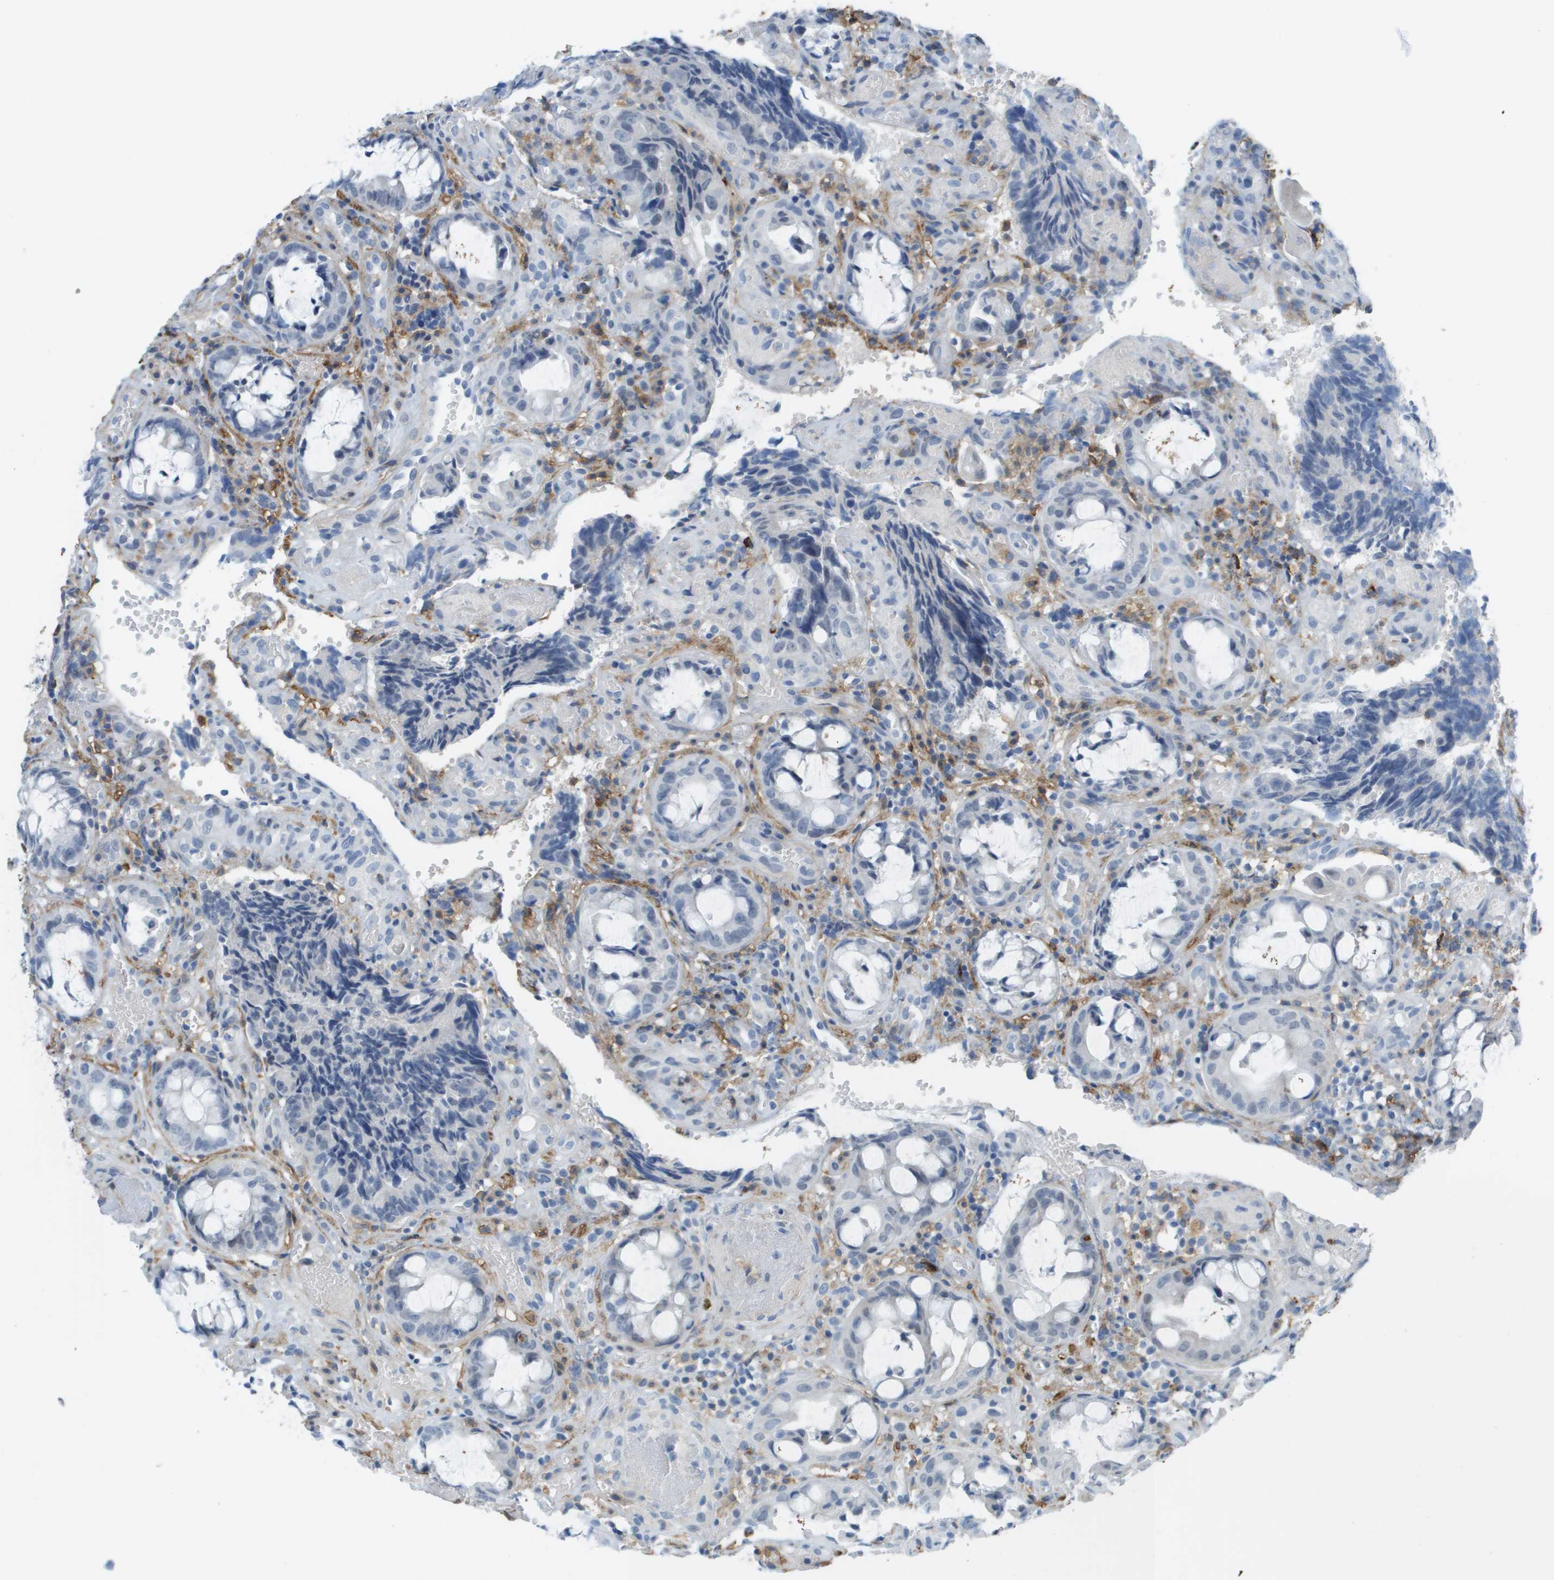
{"staining": {"intensity": "negative", "quantity": "none", "location": "none"}, "tissue": "colorectal cancer", "cell_type": "Tumor cells", "image_type": "cancer", "snomed": [{"axis": "morphology", "description": "Adenocarcinoma, NOS"}, {"axis": "topography", "description": "Colon"}], "caption": "Photomicrograph shows no significant protein staining in tumor cells of colorectal cancer.", "gene": "ZBTB43", "patient": {"sex": "female", "age": 57}}